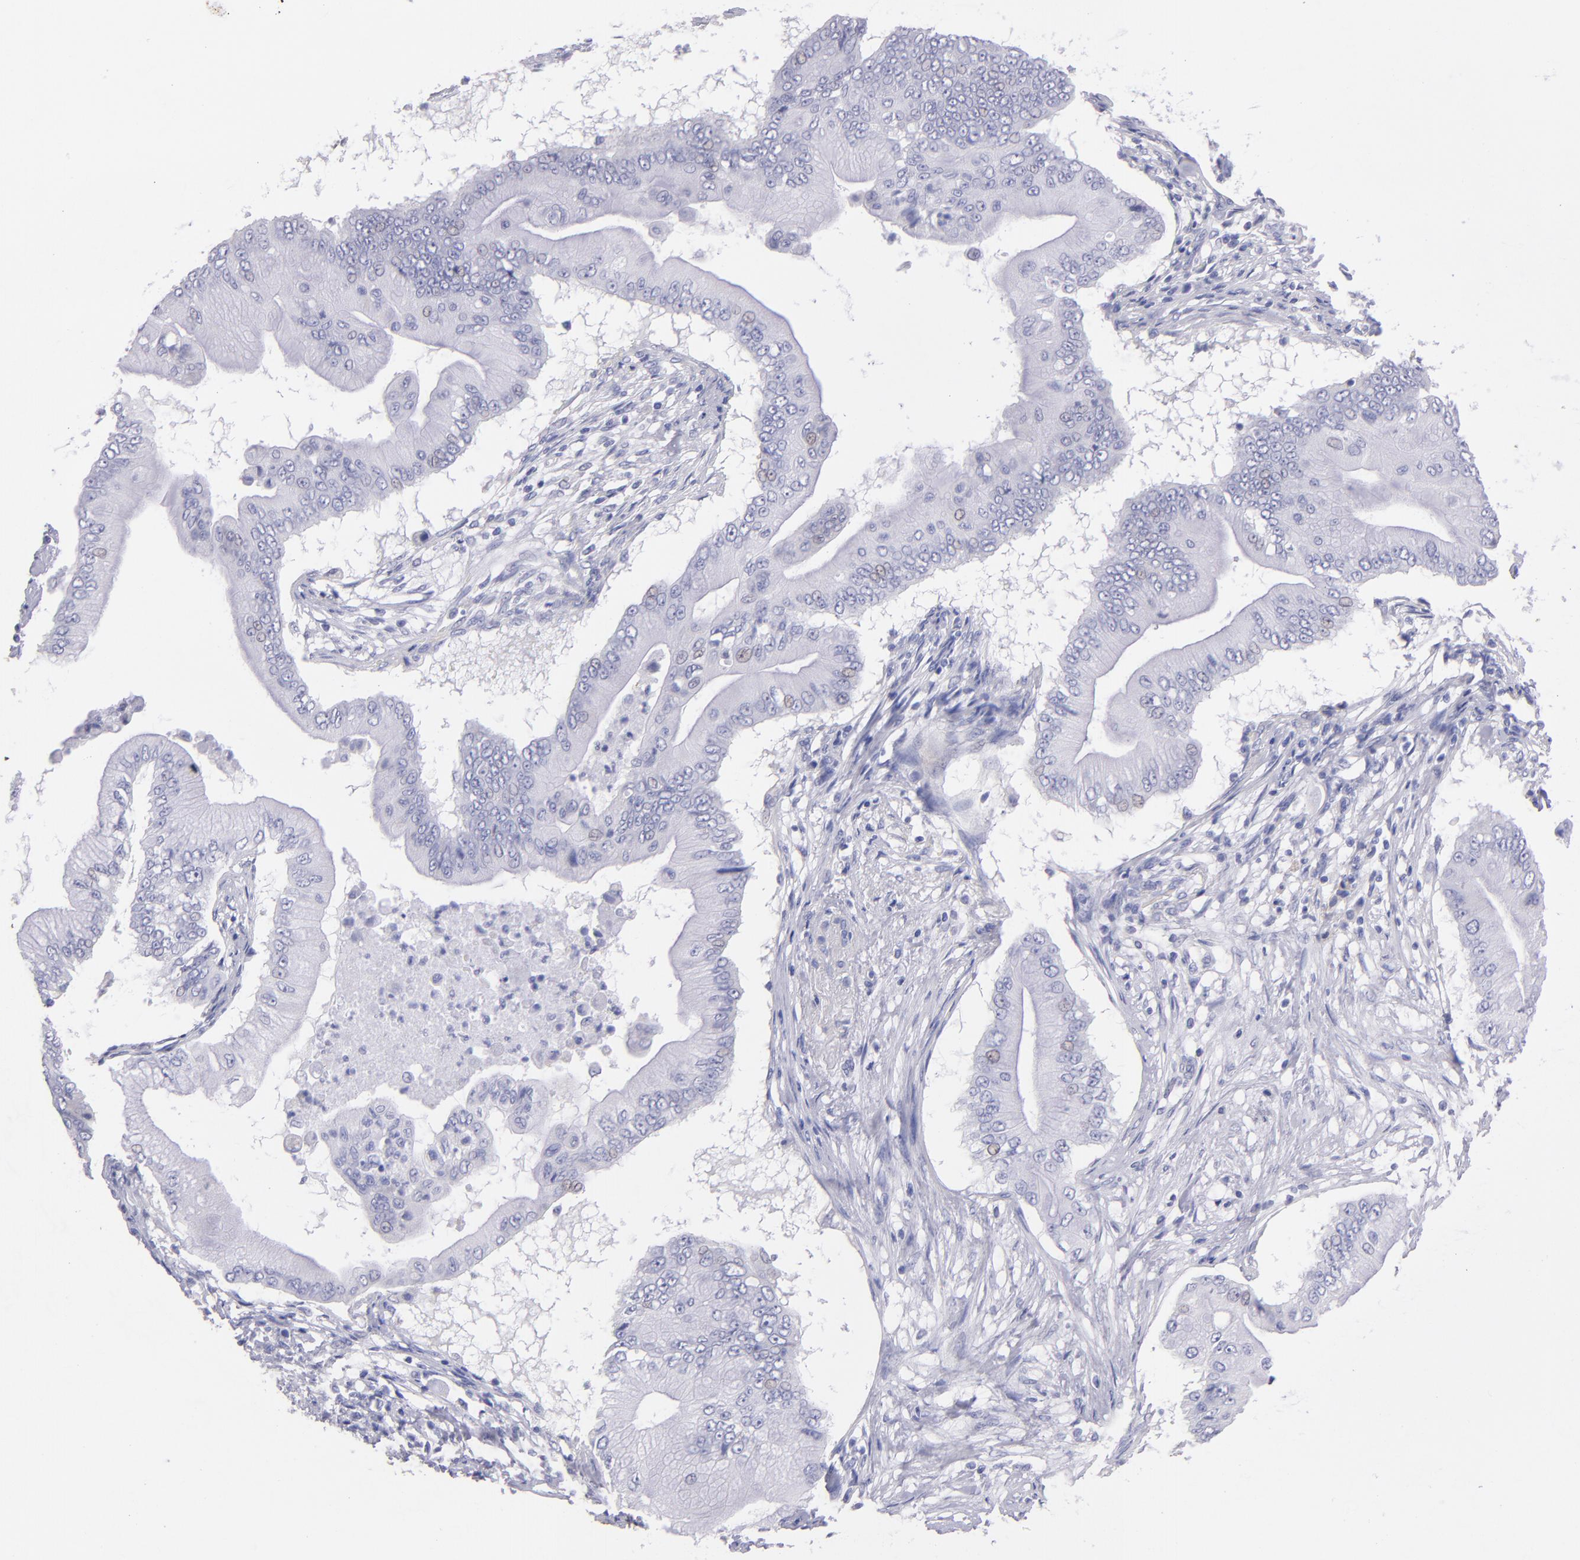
{"staining": {"intensity": "negative", "quantity": "none", "location": "none"}, "tissue": "pancreatic cancer", "cell_type": "Tumor cells", "image_type": "cancer", "snomed": [{"axis": "morphology", "description": "Adenocarcinoma, NOS"}, {"axis": "topography", "description": "Pancreas"}], "caption": "Immunohistochemistry of human adenocarcinoma (pancreatic) exhibits no staining in tumor cells.", "gene": "TG", "patient": {"sex": "male", "age": 62}}